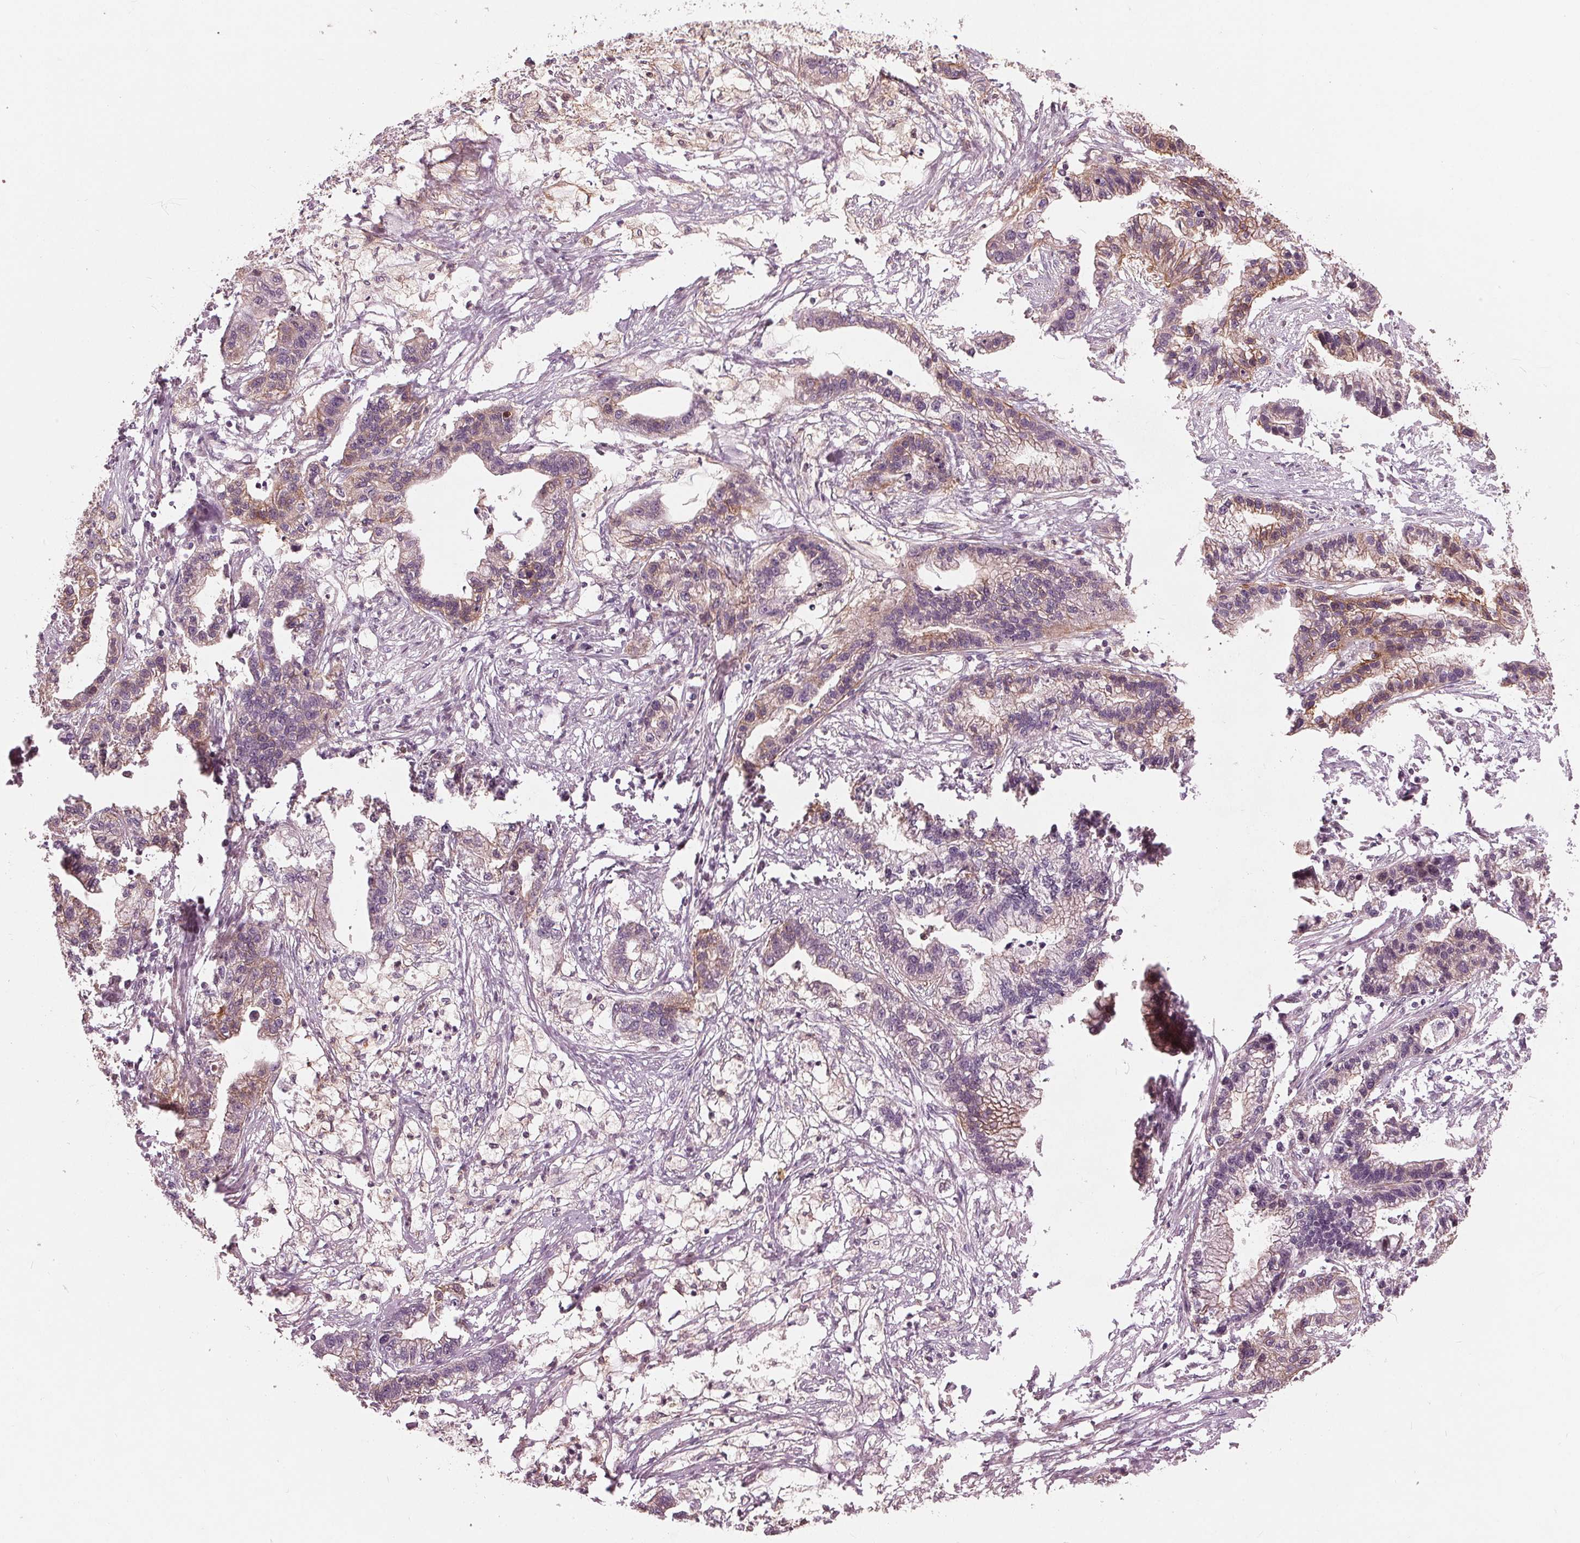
{"staining": {"intensity": "moderate", "quantity": "25%-75%", "location": "cytoplasmic/membranous"}, "tissue": "stomach cancer", "cell_type": "Tumor cells", "image_type": "cancer", "snomed": [{"axis": "morphology", "description": "Adenocarcinoma, NOS"}, {"axis": "topography", "description": "Stomach"}], "caption": "A high-resolution photomicrograph shows immunohistochemistry staining of stomach cancer (adenocarcinoma), which displays moderate cytoplasmic/membranous staining in approximately 25%-75% of tumor cells. (DAB IHC with brightfield microscopy, high magnification).", "gene": "TXNIP", "patient": {"sex": "male", "age": 83}}